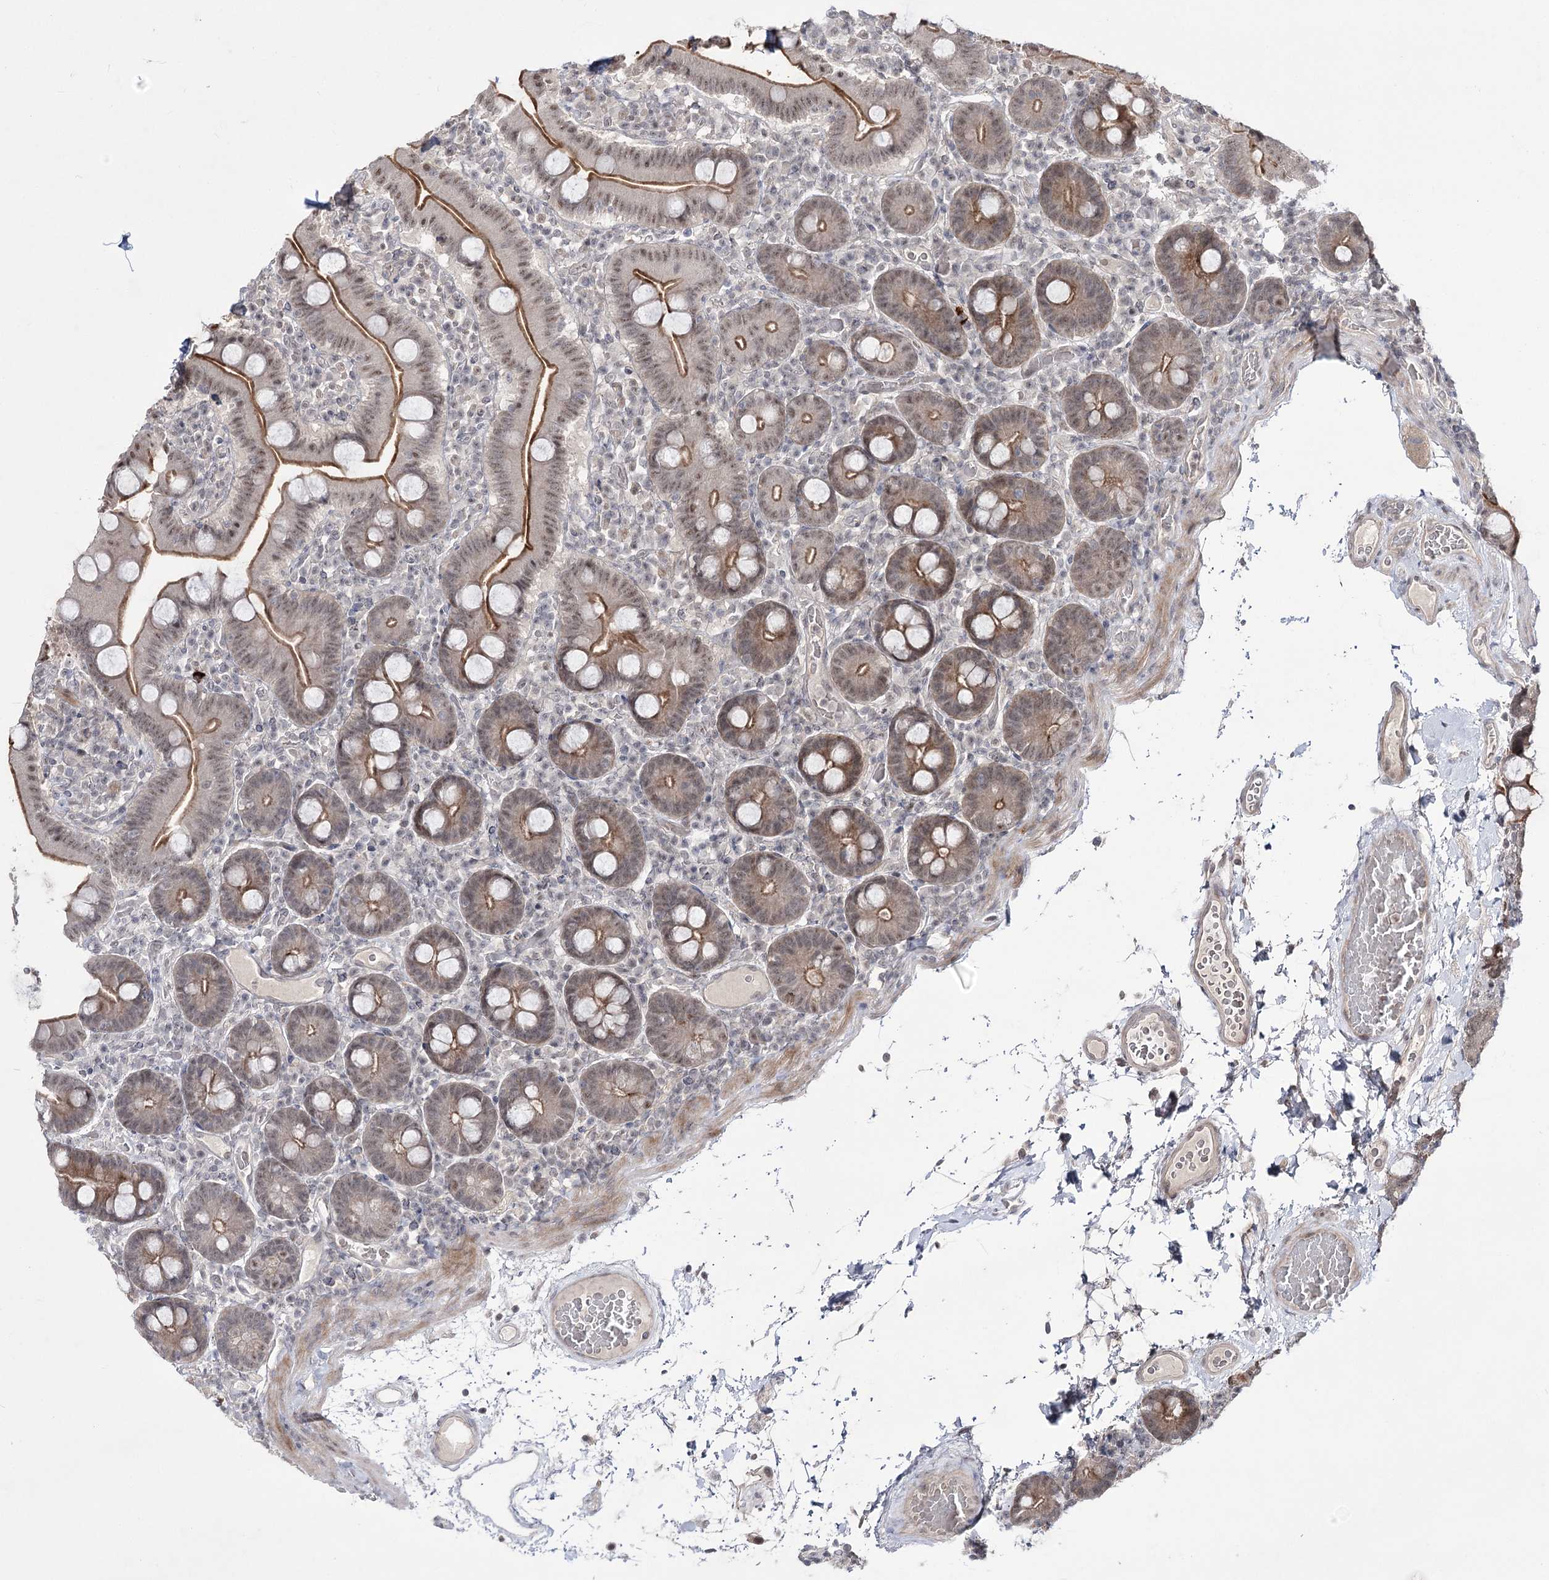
{"staining": {"intensity": "strong", "quantity": "25%-75%", "location": "cytoplasmic/membranous,nuclear"}, "tissue": "duodenum", "cell_type": "Glandular cells", "image_type": "normal", "snomed": [{"axis": "morphology", "description": "Normal tissue, NOS"}, {"axis": "topography", "description": "Duodenum"}], "caption": "IHC image of normal duodenum: duodenum stained using immunohistochemistry reveals high levels of strong protein expression localized specifically in the cytoplasmic/membranous,nuclear of glandular cells, appearing as a cytoplasmic/membranous,nuclear brown color.", "gene": "HOXC11", "patient": {"sex": "male", "age": 55}}